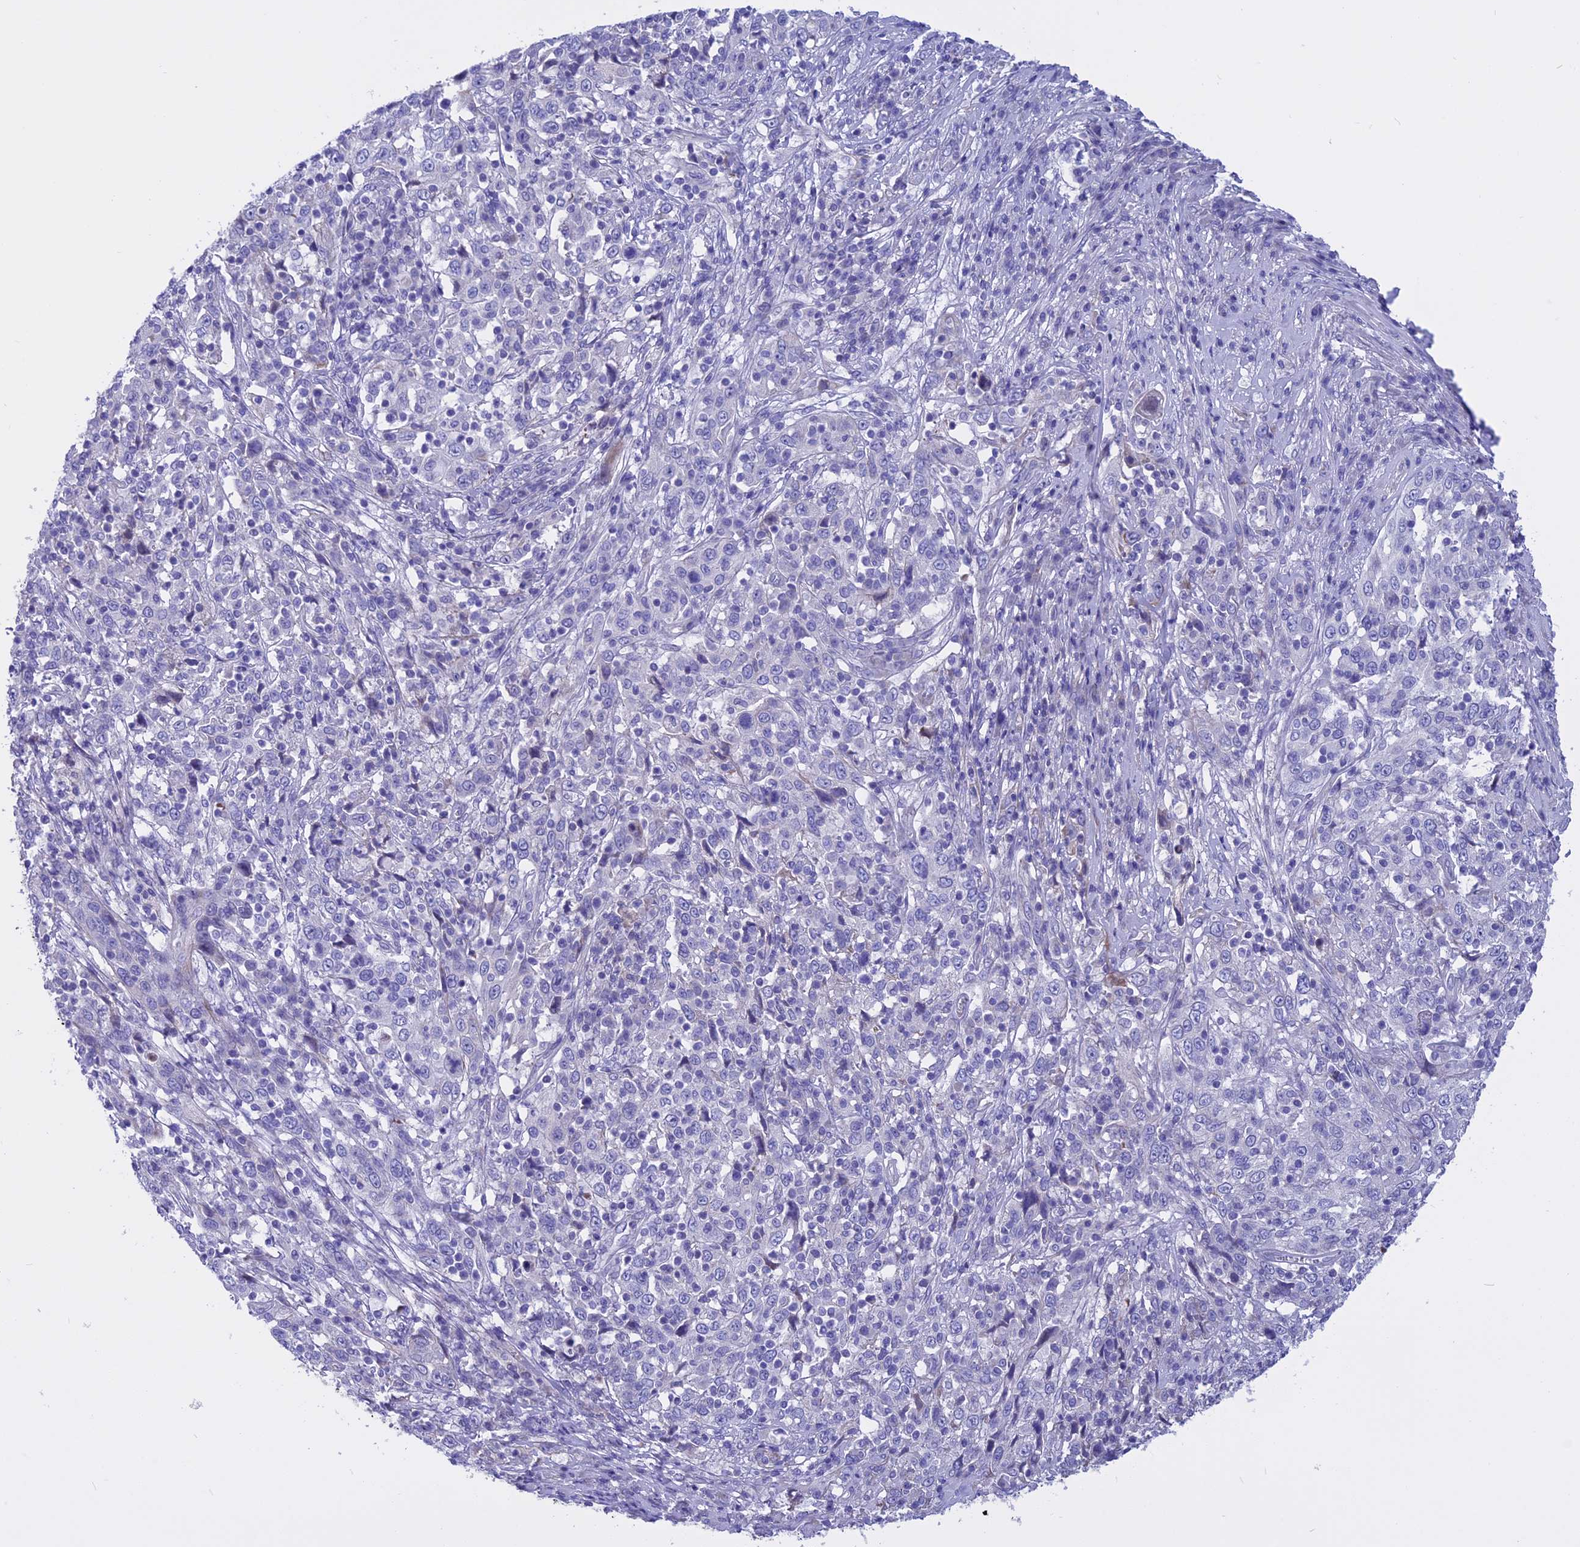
{"staining": {"intensity": "negative", "quantity": "none", "location": "none"}, "tissue": "cervical cancer", "cell_type": "Tumor cells", "image_type": "cancer", "snomed": [{"axis": "morphology", "description": "Squamous cell carcinoma, NOS"}, {"axis": "topography", "description": "Cervix"}], "caption": "This micrograph is of cervical cancer (squamous cell carcinoma) stained with immunohistochemistry to label a protein in brown with the nuclei are counter-stained blue. There is no positivity in tumor cells. (DAB (3,3'-diaminobenzidine) immunohistochemistry (IHC) visualized using brightfield microscopy, high magnification).", "gene": "TMEM138", "patient": {"sex": "female", "age": 46}}